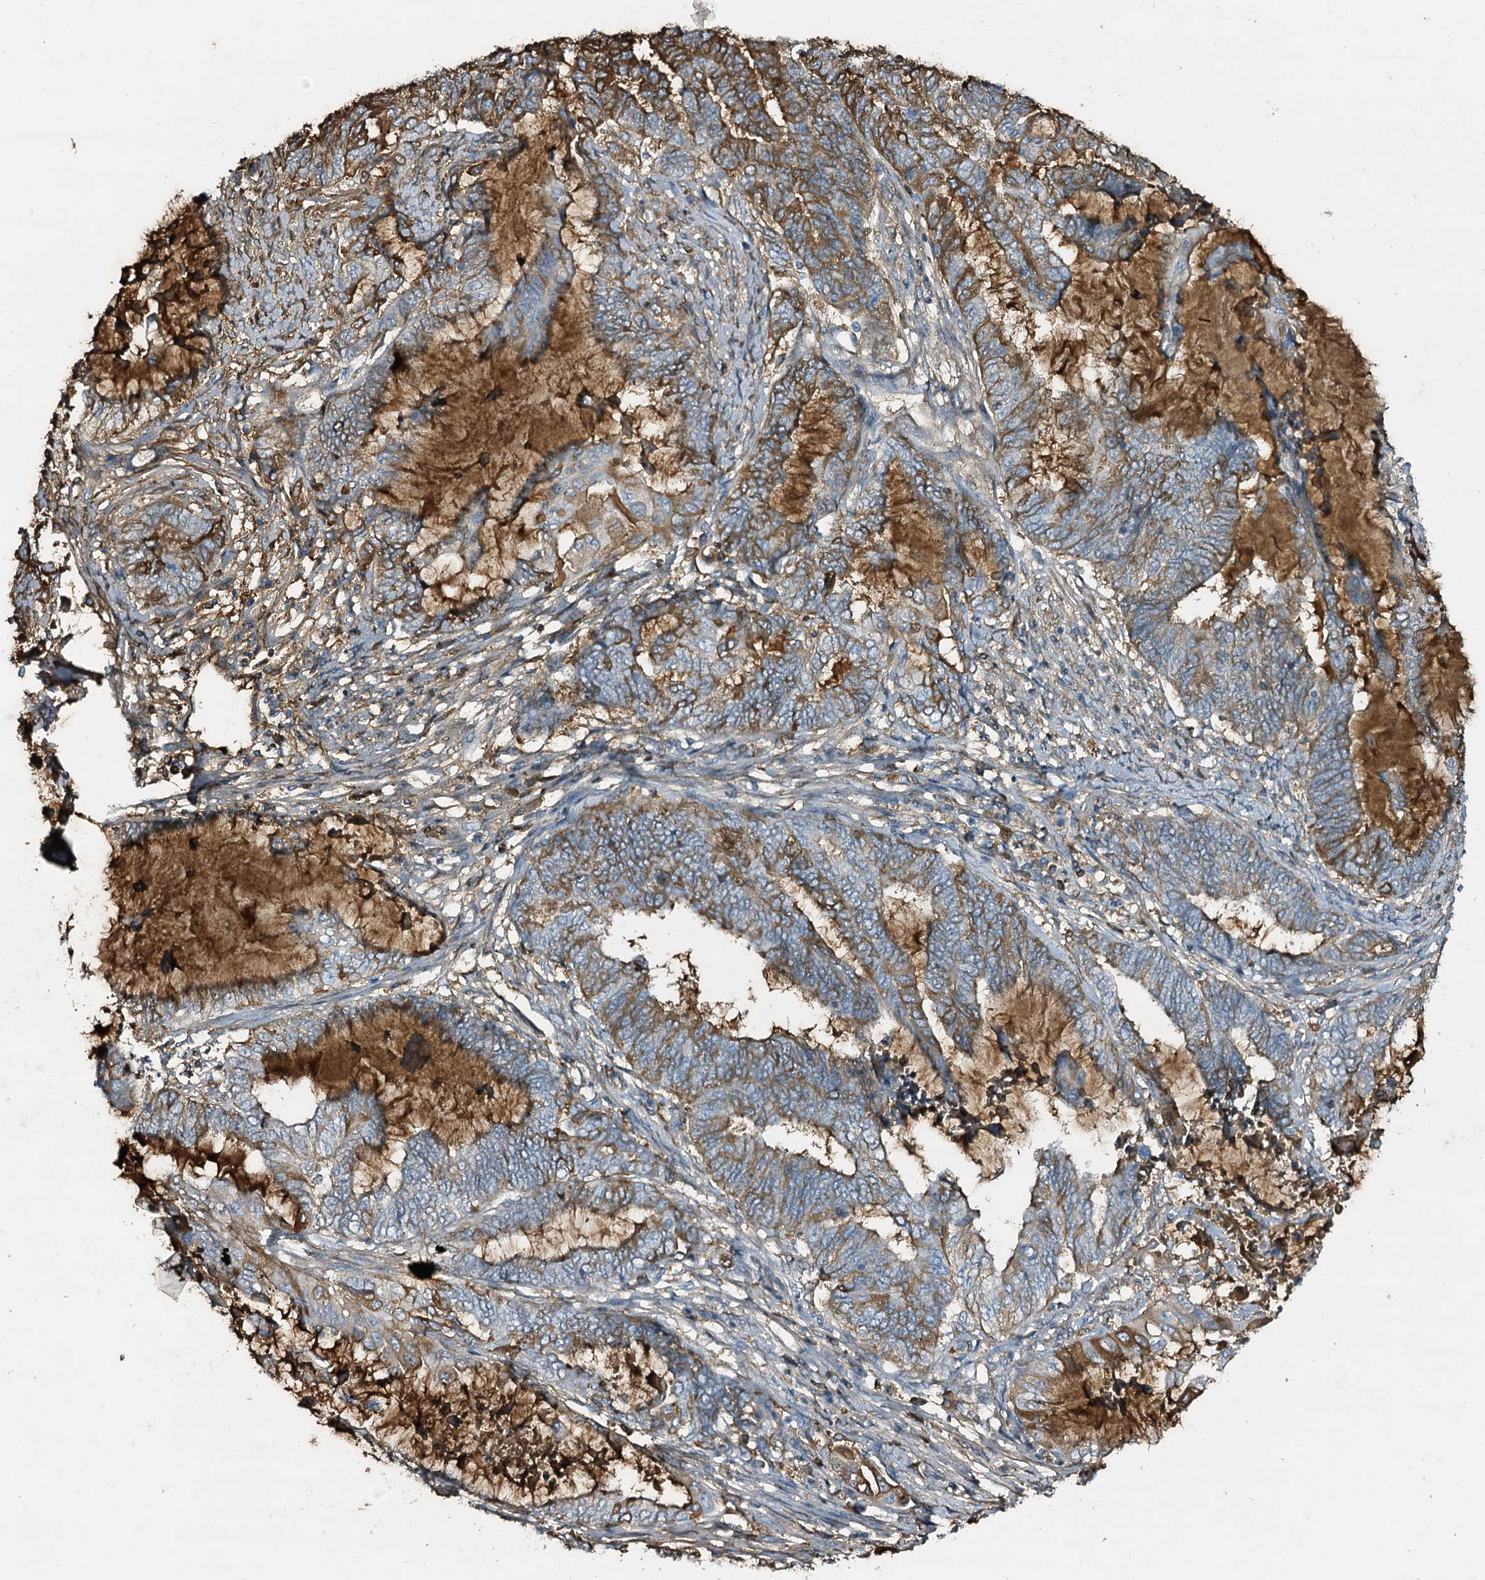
{"staining": {"intensity": "moderate", "quantity": ">75%", "location": "cytoplasmic/membranous"}, "tissue": "endometrial cancer", "cell_type": "Tumor cells", "image_type": "cancer", "snomed": [{"axis": "morphology", "description": "Adenocarcinoma, NOS"}, {"axis": "topography", "description": "Uterus"}, {"axis": "topography", "description": "Endometrium"}], "caption": "This histopathology image reveals IHC staining of human endometrial cancer (adenocarcinoma), with medium moderate cytoplasmic/membranous expression in approximately >75% of tumor cells.", "gene": "EDN1", "patient": {"sex": "female", "age": 70}}